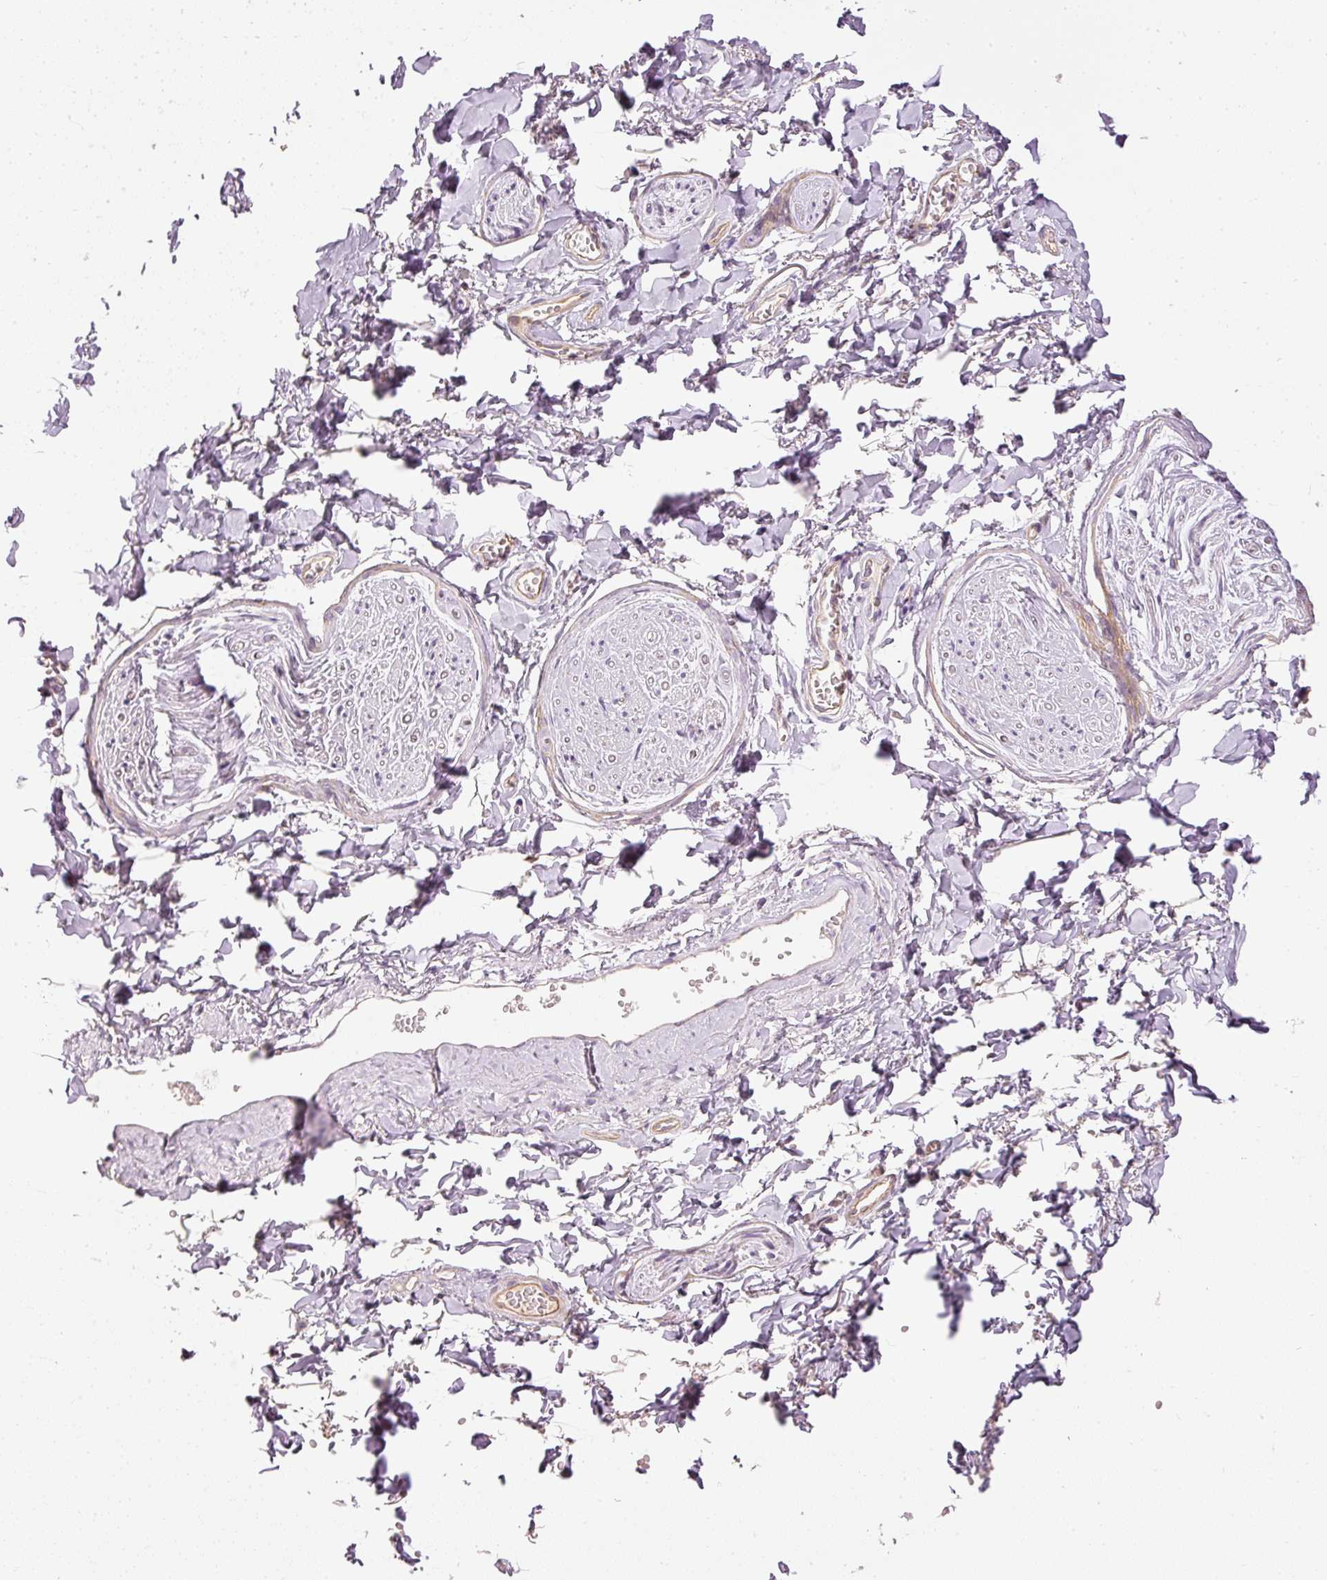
{"staining": {"intensity": "negative", "quantity": "none", "location": "none"}, "tissue": "adipose tissue", "cell_type": "Adipocytes", "image_type": "normal", "snomed": [{"axis": "morphology", "description": "Normal tissue, NOS"}, {"axis": "topography", "description": "Vulva"}, {"axis": "topography", "description": "Vagina"}, {"axis": "topography", "description": "Peripheral nerve tissue"}], "caption": "Image shows no protein positivity in adipocytes of normal adipose tissue.", "gene": "OSR2", "patient": {"sex": "female", "age": 66}}